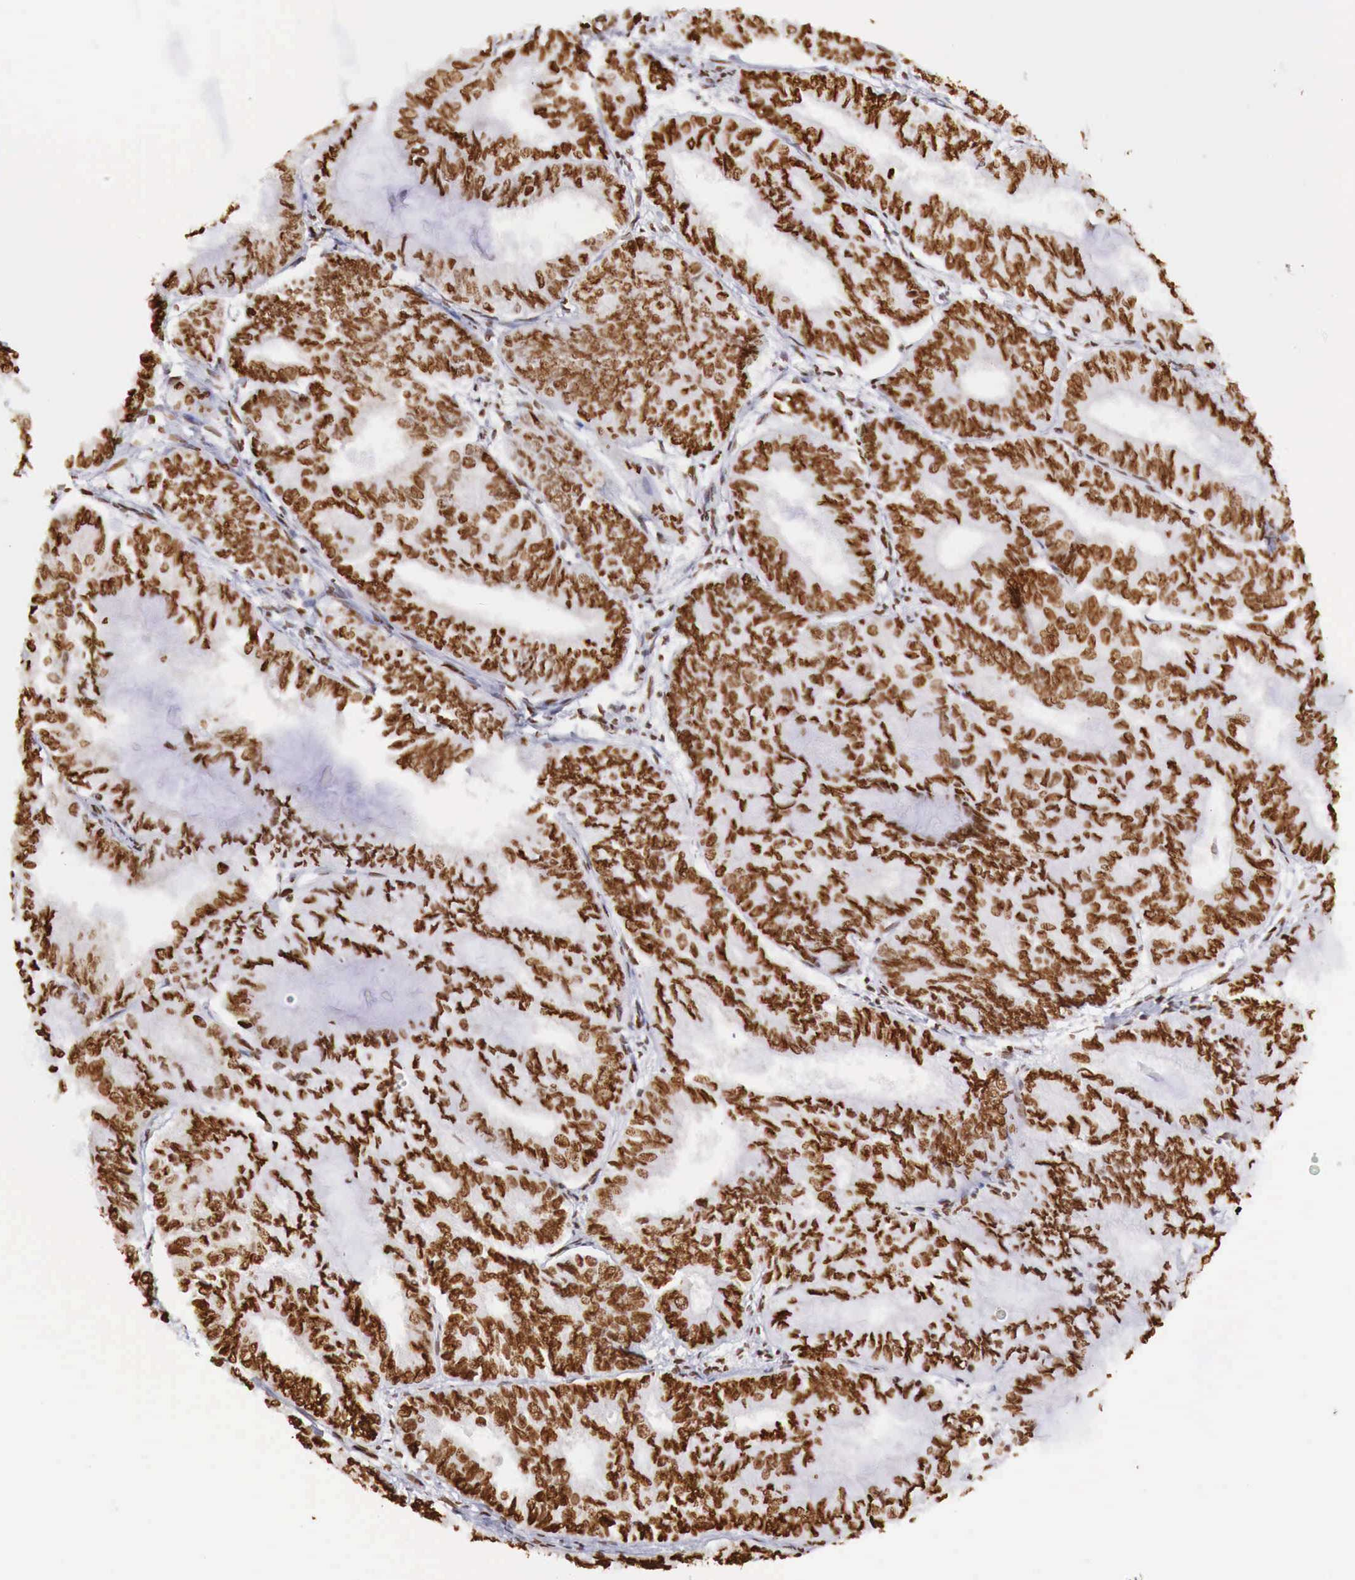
{"staining": {"intensity": "strong", "quantity": ">75%", "location": "nuclear"}, "tissue": "endometrial cancer", "cell_type": "Tumor cells", "image_type": "cancer", "snomed": [{"axis": "morphology", "description": "Adenocarcinoma, NOS"}, {"axis": "topography", "description": "Endometrium"}], "caption": "Human endometrial cancer (adenocarcinoma) stained for a protein (brown) exhibits strong nuclear positive expression in approximately >75% of tumor cells.", "gene": "DKC1", "patient": {"sex": "female", "age": 59}}